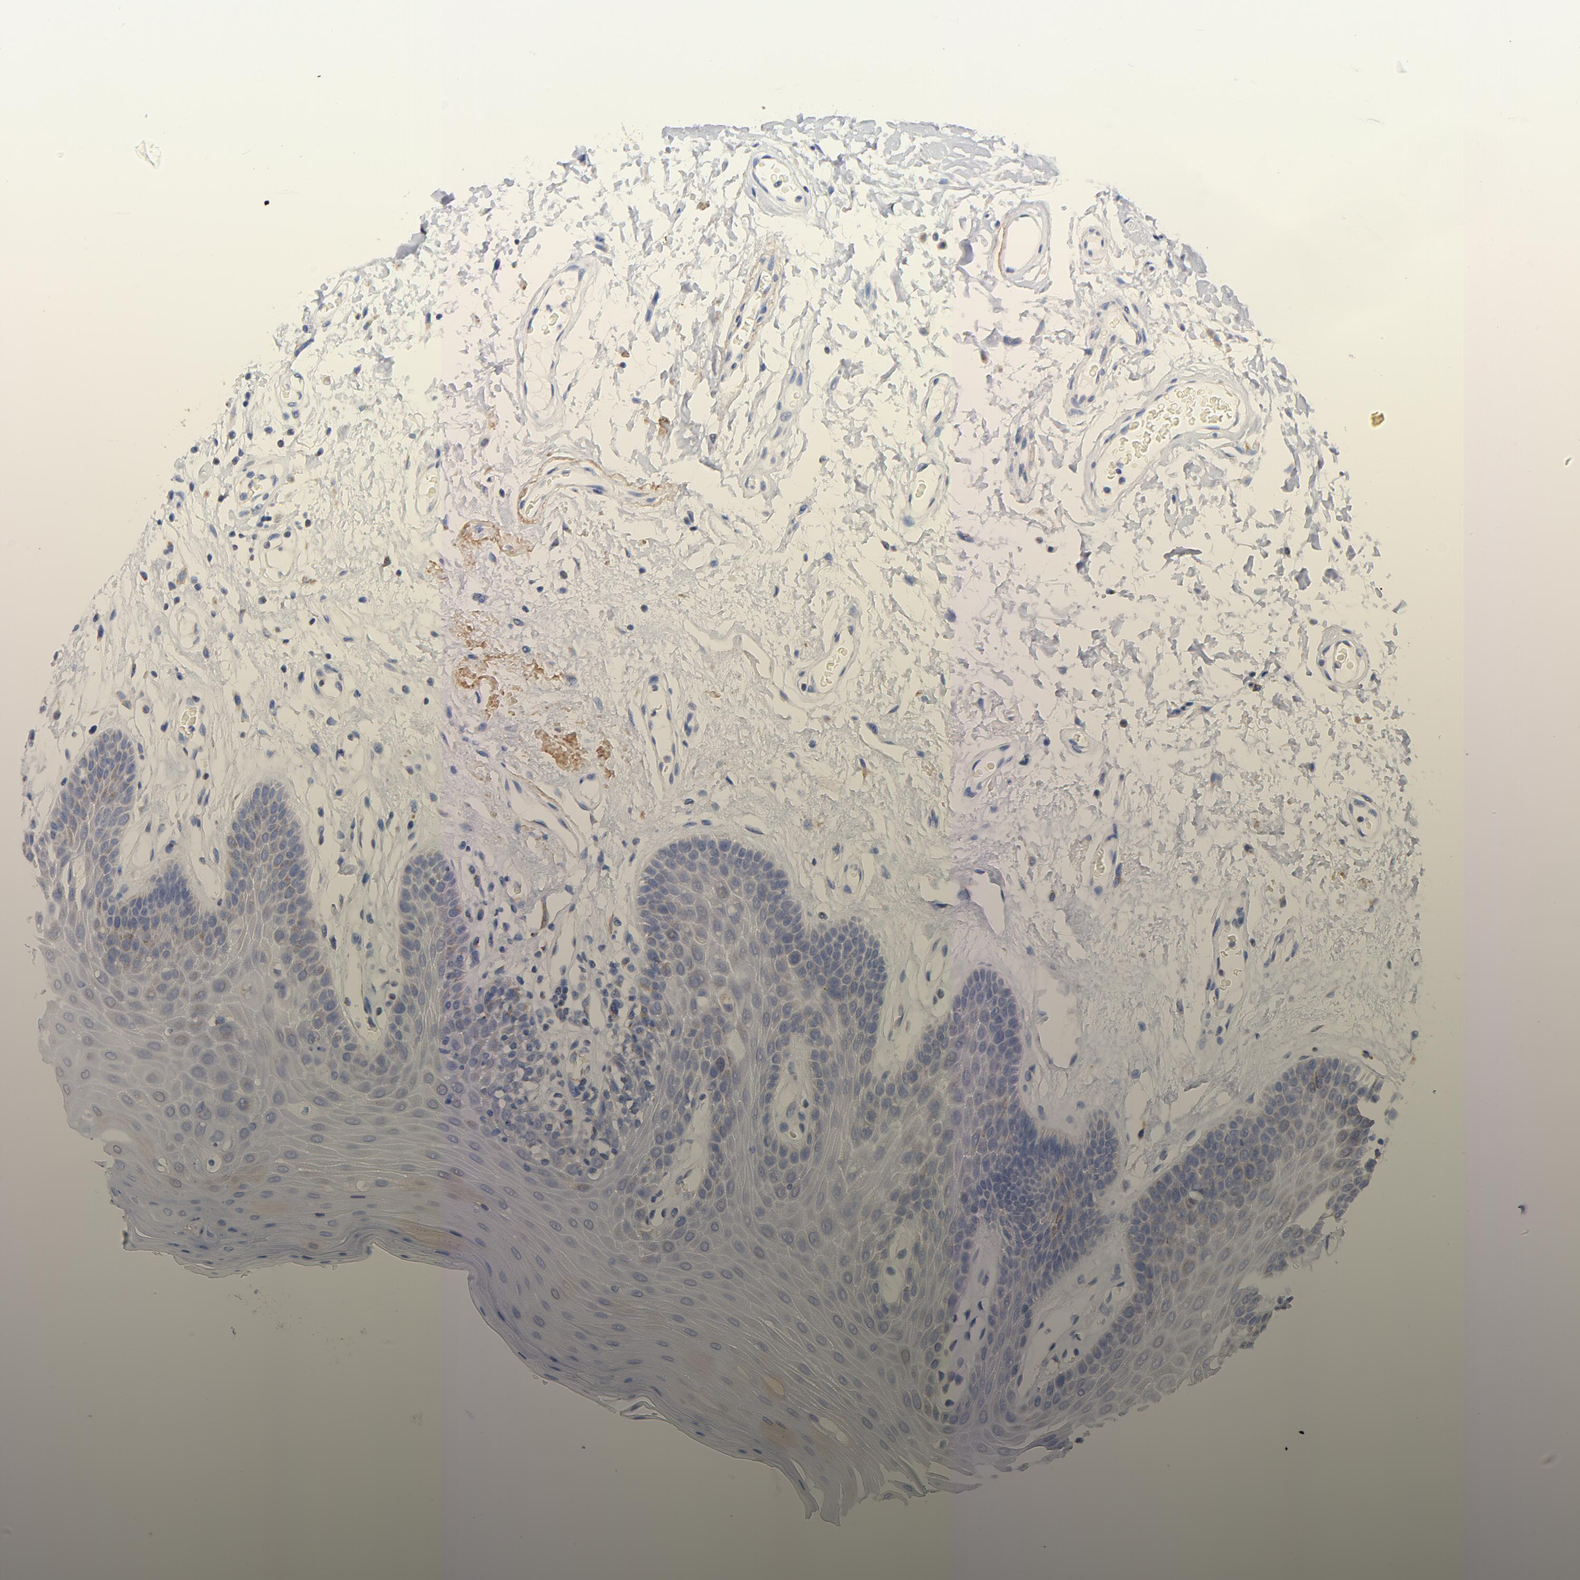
{"staining": {"intensity": "moderate", "quantity": "<25%", "location": "cytoplasmic/membranous"}, "tissue": "oral mucosa", "cell_type": "Squamous epithelial cells", "image_type": "normal", "snomed": [{"axis": "morphology", "description": "Normal tissue, NOS"}, {"axis": "morphology", "description": "Squamous cell carcinoma, NOS"}, {"axis": "topography", "description": "Skeletal muscle"}, {"axis": "topography", "description": "Oral tissue"}, {"axis": "topography", "description": "Head-Neck"}], "caption": "A high-resolution photomicrograph shows immunohistochemistry (IHC) staining of benign oral mucosa, which reveals moderate cytoplasmic/membranous staining in approximately <25% of squamous epithelial cells. (IHC, brightfield microscopy, high magnification).", "gene": "ATP5F1D", "patient": {"sex": "male", "age": 71}}